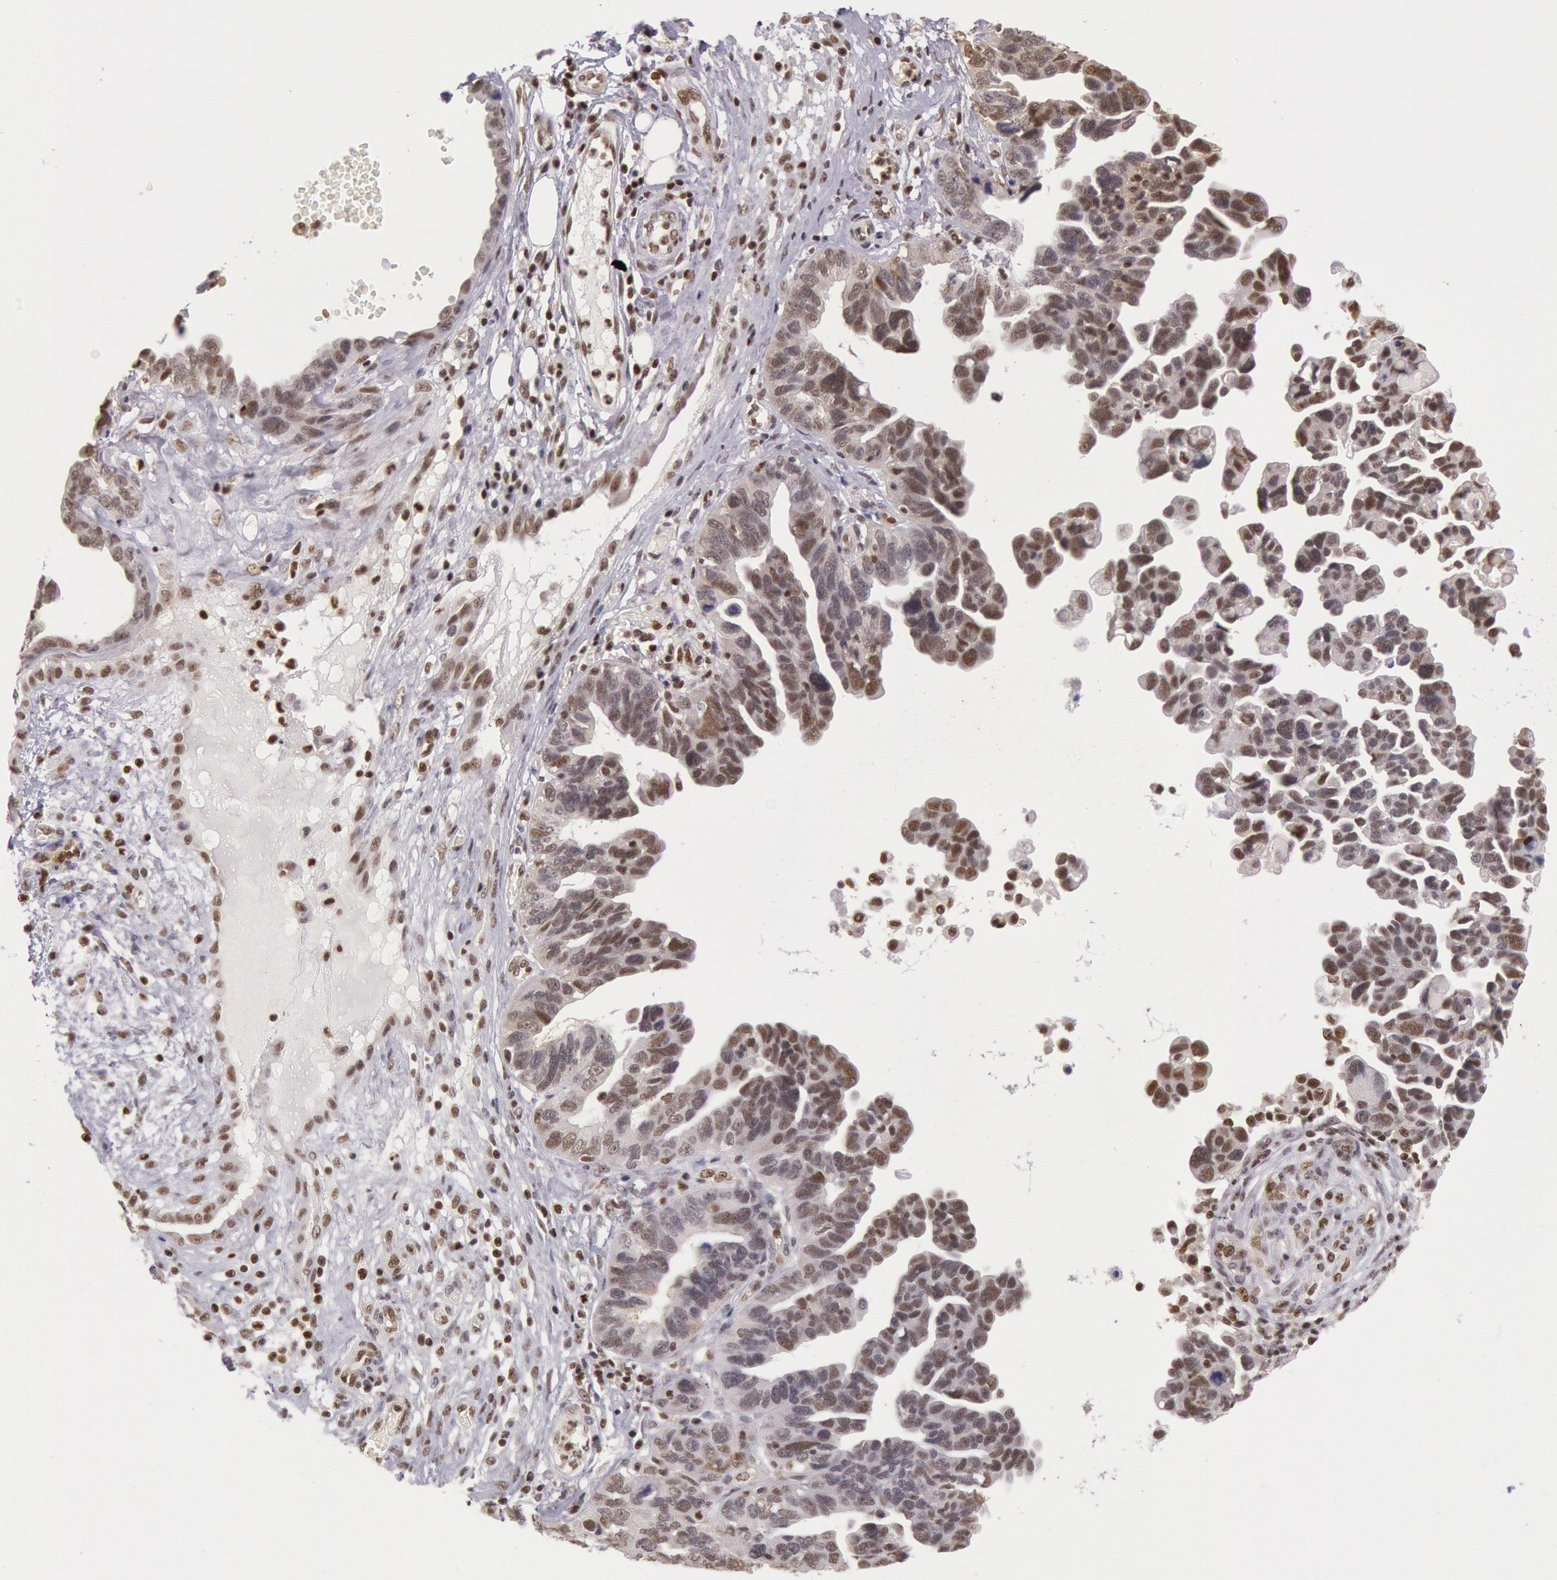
{"staining": {"intensity": "moderate", "quantity": ">75%", "location": "nuclear"}, "tissue": "ovarian cancer", "cell_type": "Tumor cells", "image_type": "cancer", "snomed": [{"axis": "morphology", "description": "Cystadenocarcinoma, serous, NOS"}, {"axis": "topography", "description": "Ovary"}], "caption": "The immunohistochemical stain labels moderate nuclear staining in tumor cells of ovarian cancer (serous cystadenocarcinoma) tissue.", "gene": "ESS2", "patient": {"sex": "female", "age": 64}}